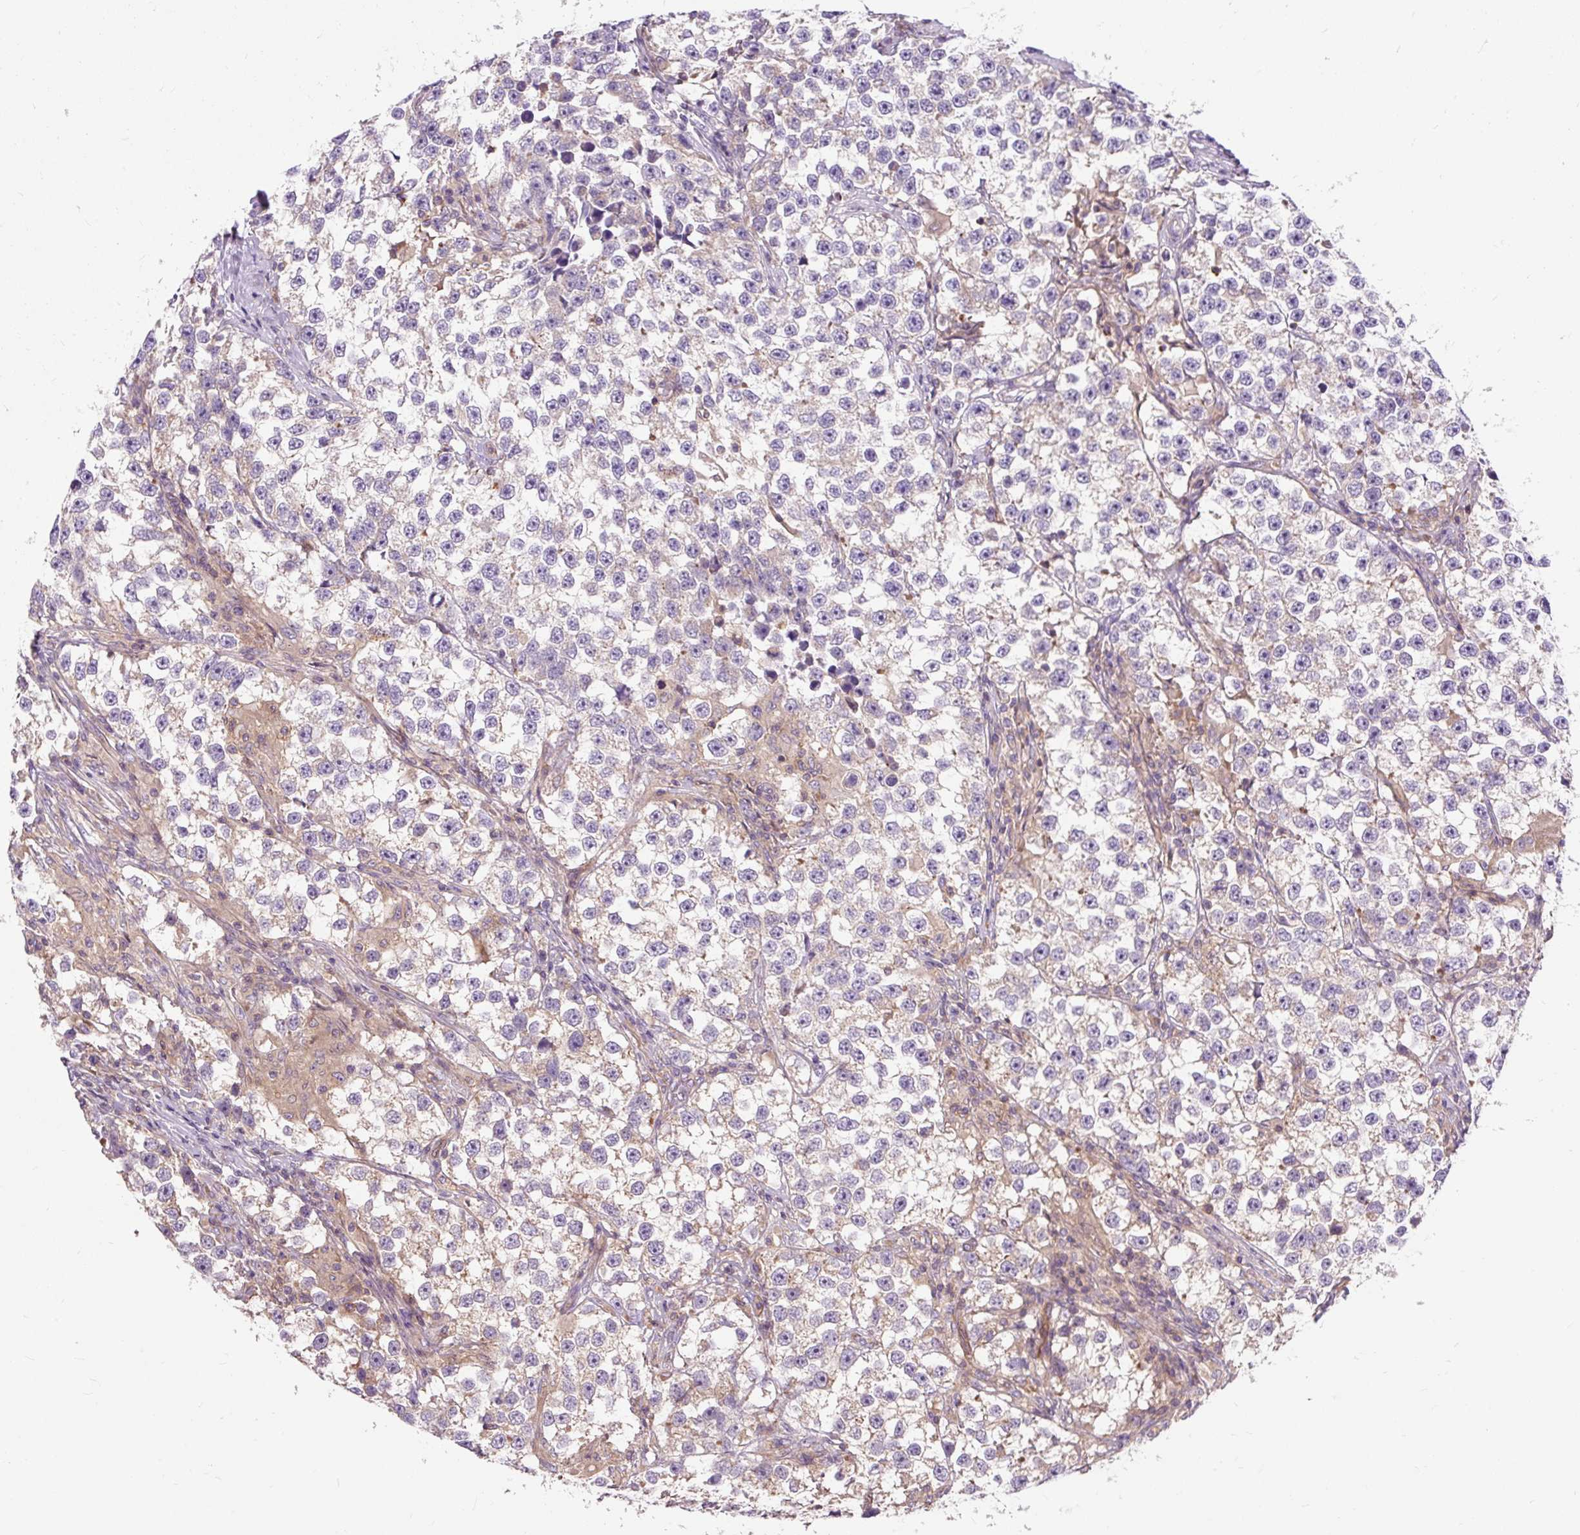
{"staining": {"intensity": "weak", "quantity": "25%-75%", "location": "cytoplasmic/membranous"}, "tissue": "testis cancer", "cell_type": "Tumor cells", "image_type": "cancer", "snomed": [{"axis": "morphology", "description": "Seminoma, NOS"}, {"axis": "topography", "description": "Testis"}], "caption": "Protein analysis of testis cancer (seminoma) tissue displays weak cytoplasmic/membranous expression in about 25%-75% of tumor cells. The staining is performed using DAB brown chromogen to label protein expression. The nuclei are counter-stained blue using hematoxylin.", "gene": "PCDHGB3", "patient": {"sex": "male", "age": 46}}